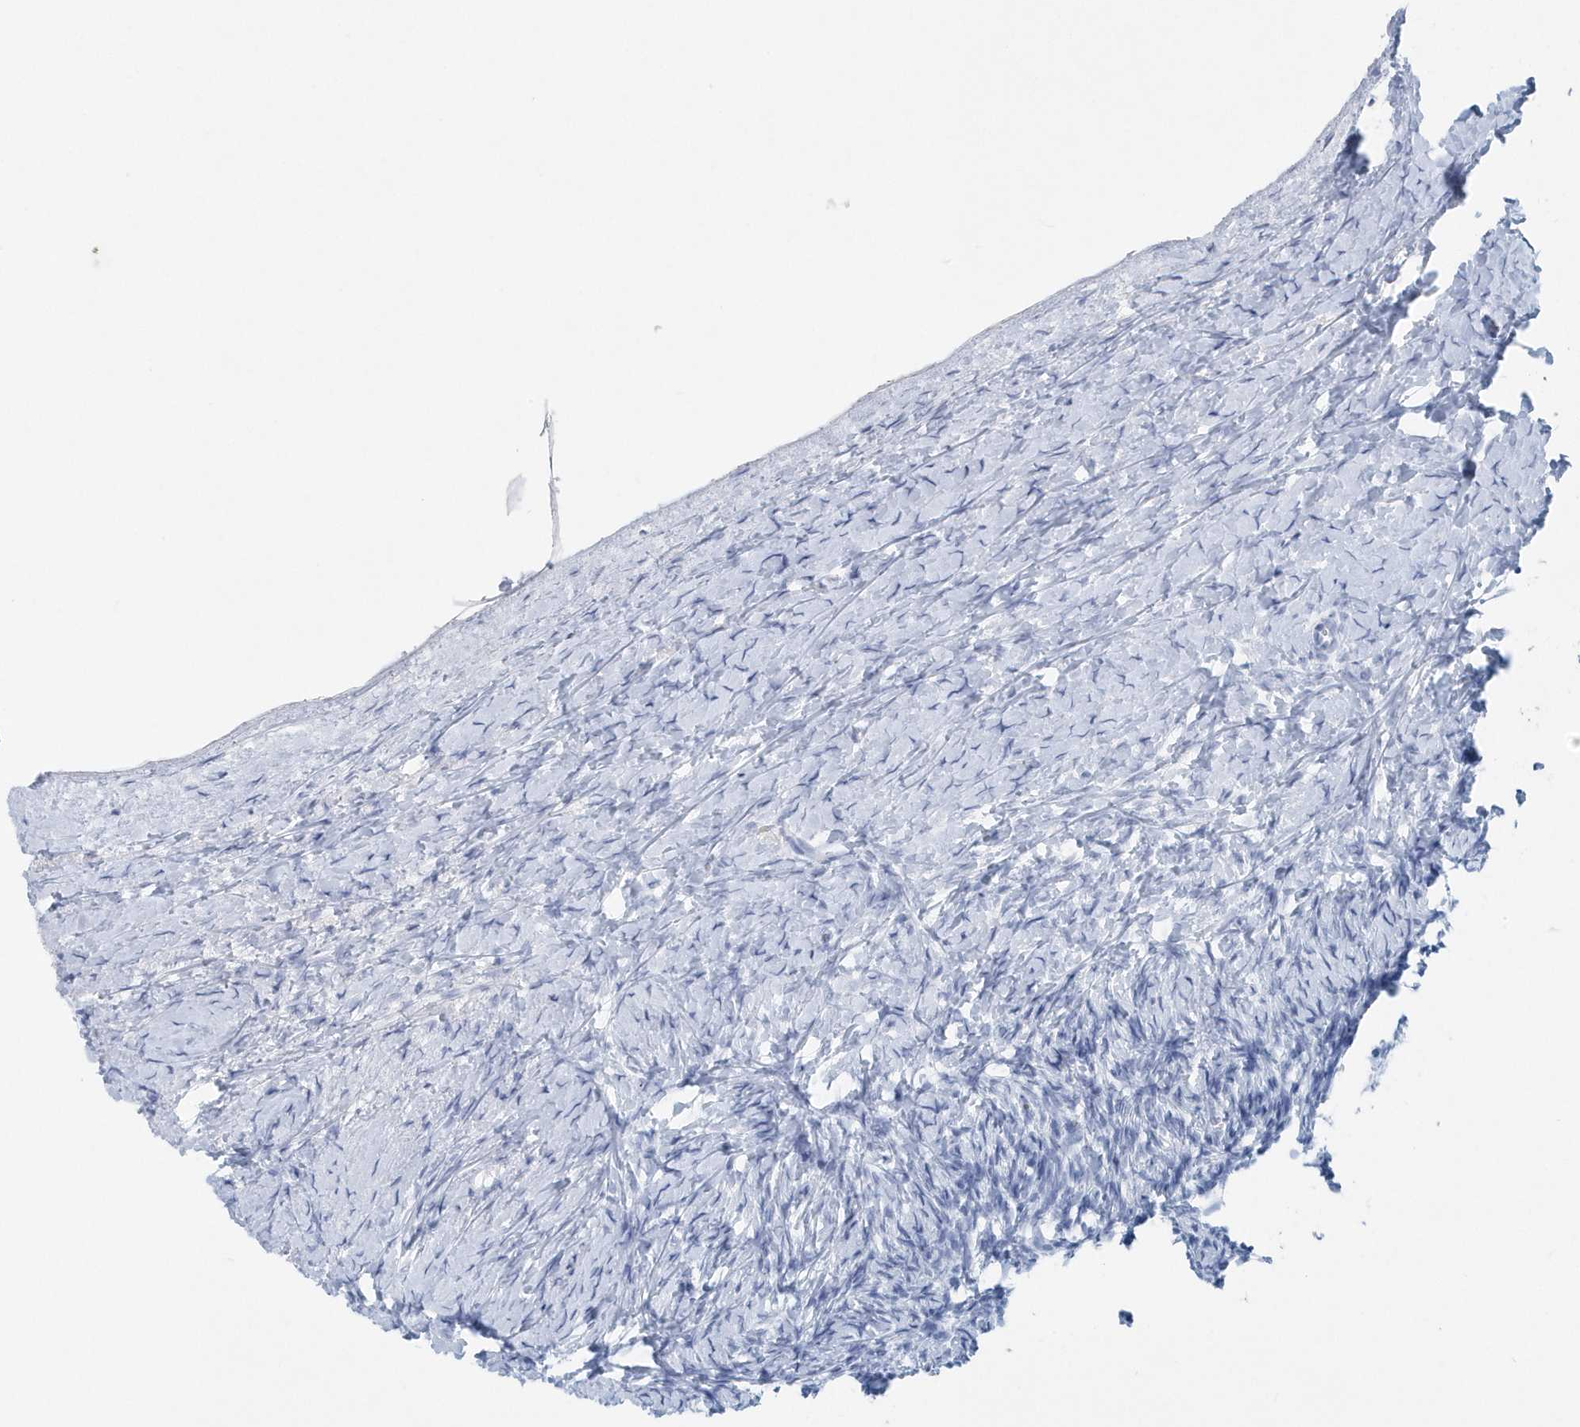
{"staining": {"intensity": "negative", "quantity": "none", "location": "none"}, "tissue": "ovary", "cell_type": "Follicle cells", "image_type": "normal", "snomed": [{"axis": "morphology", "description": "Normal tissue, NOS"}, {"axis": "morphology", "description": "Developmental malformation"}, {"axis": "topography", "description": "Ovary"}], "caption": "Immunohistochemistry micrograph of unremarkable ovary stained for a protein (brown), which reveals no expression in follicle cells.", "gene": "PTPRO", "patient": {"sex": "female", "age": 39}}